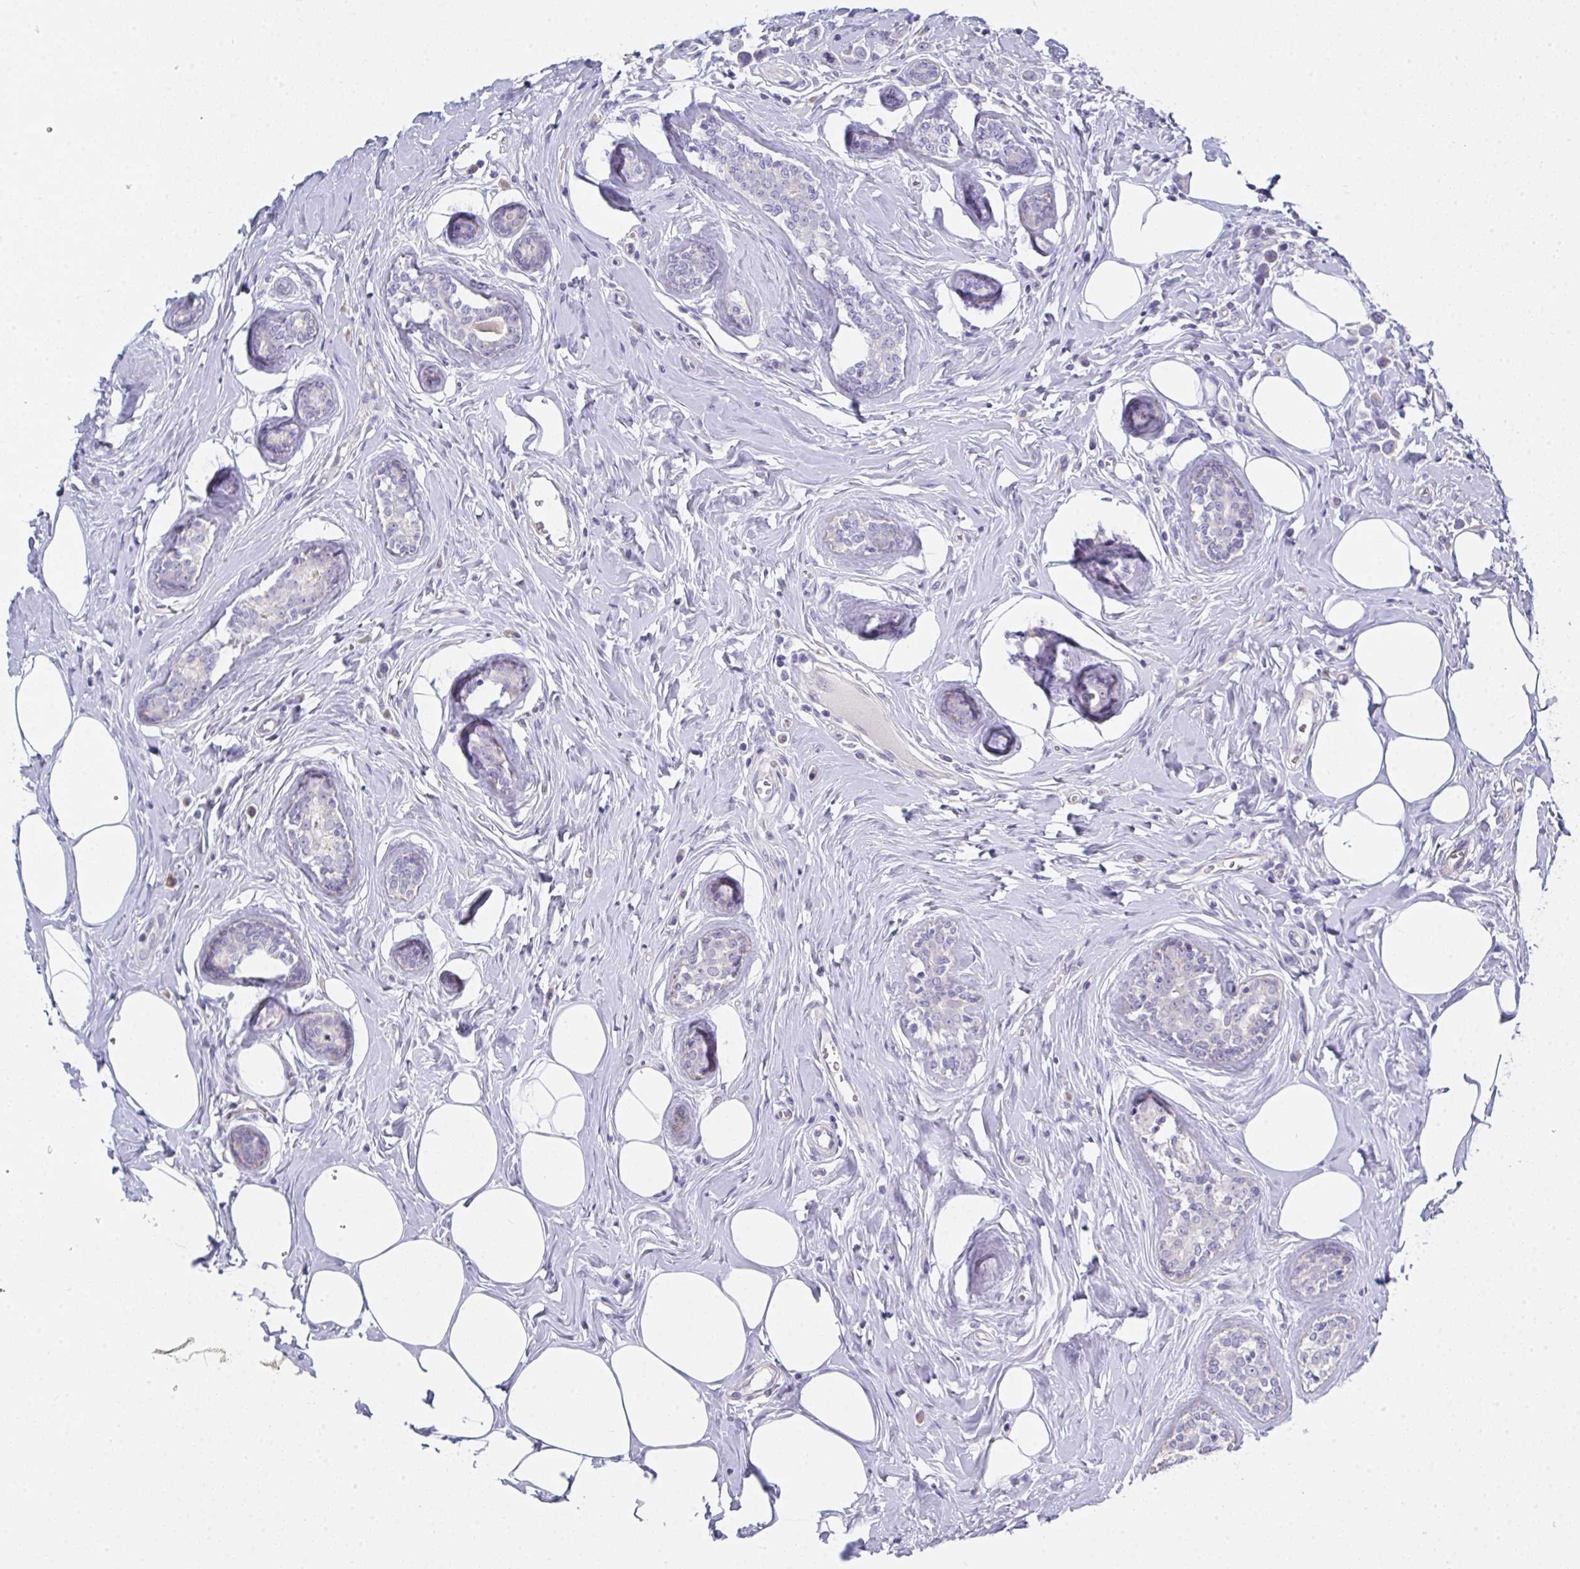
{"staining": {"intensity": "negative", "quantity": "none", "location": "none"}, "tissue": "breast cancer", "cell_type": "Tumor cells", "image_type": "cancer", "snomed": [{"axis": "morphology", "description": "Duct carcinoma"}, {"axis": "topography", "description": "Breast"}], "caption": "IHC micrograph of invasive ductal carcinoma (breast) stained for a protein (brown), which exhibits no expression in tumor cells.", "gene": "FBXO47", "patient": {"sex": "female", "age": 80}}